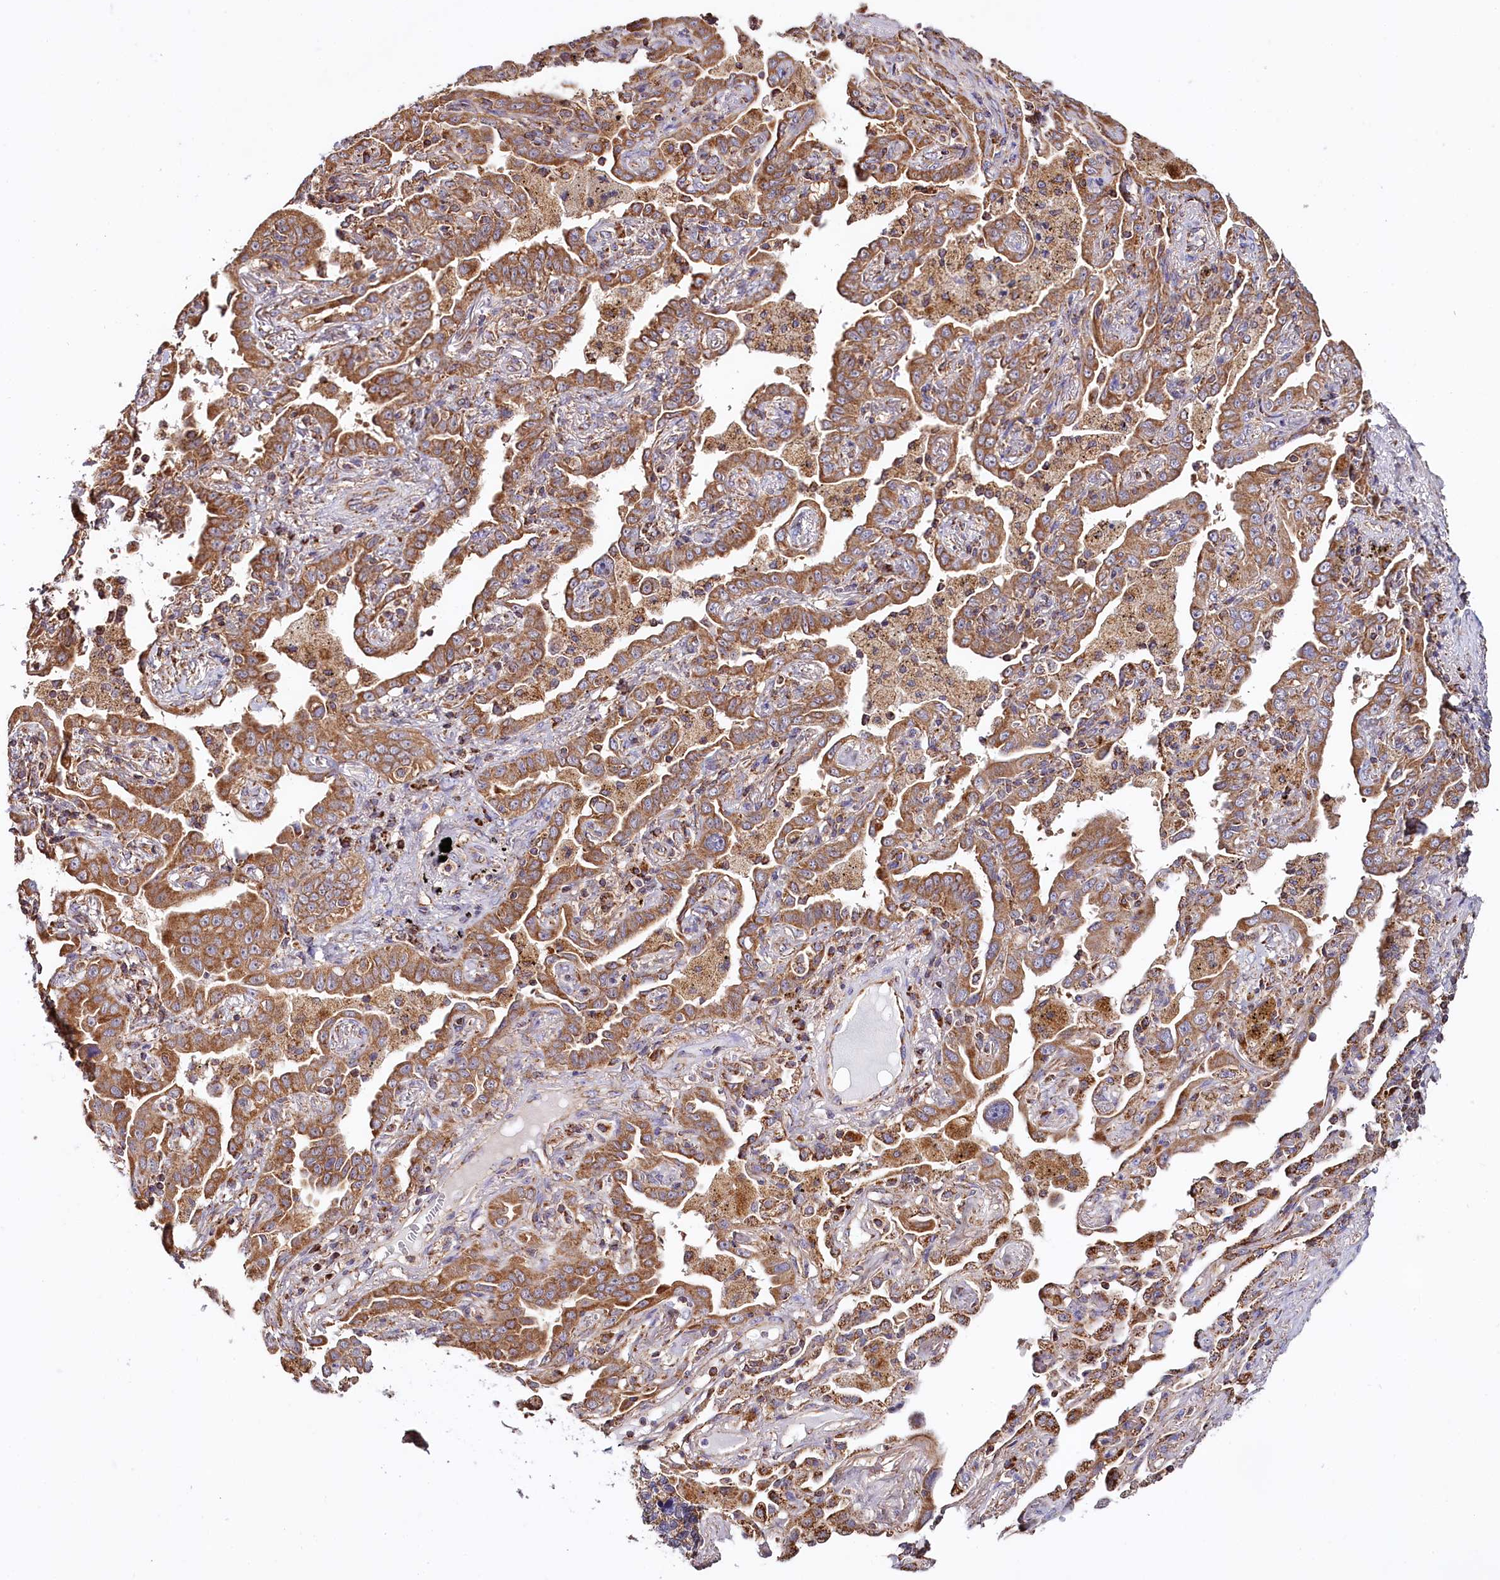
{"staining": {"intensity": "moderate", "quantity": ">75%", "location": "cytoplasmic/membranous"}, "tissue": "lung cancer", "cell_type": "Tumor cells", "image_type": "cancer", "snomed": [{"axis": "morphology", "description": "Adenocarcinoma, NOS"}, {"axis": "topography", "description": "Lung"}], "caption": "Immunohistochemical staining of human lung adenocarcinoma demonstrates medium levels of moderate cytoplasmic/membranous staining in approximately >75% of tumor cells.", "gene": "NUDT15", "patient": {"sex": "male", "age": 67}}